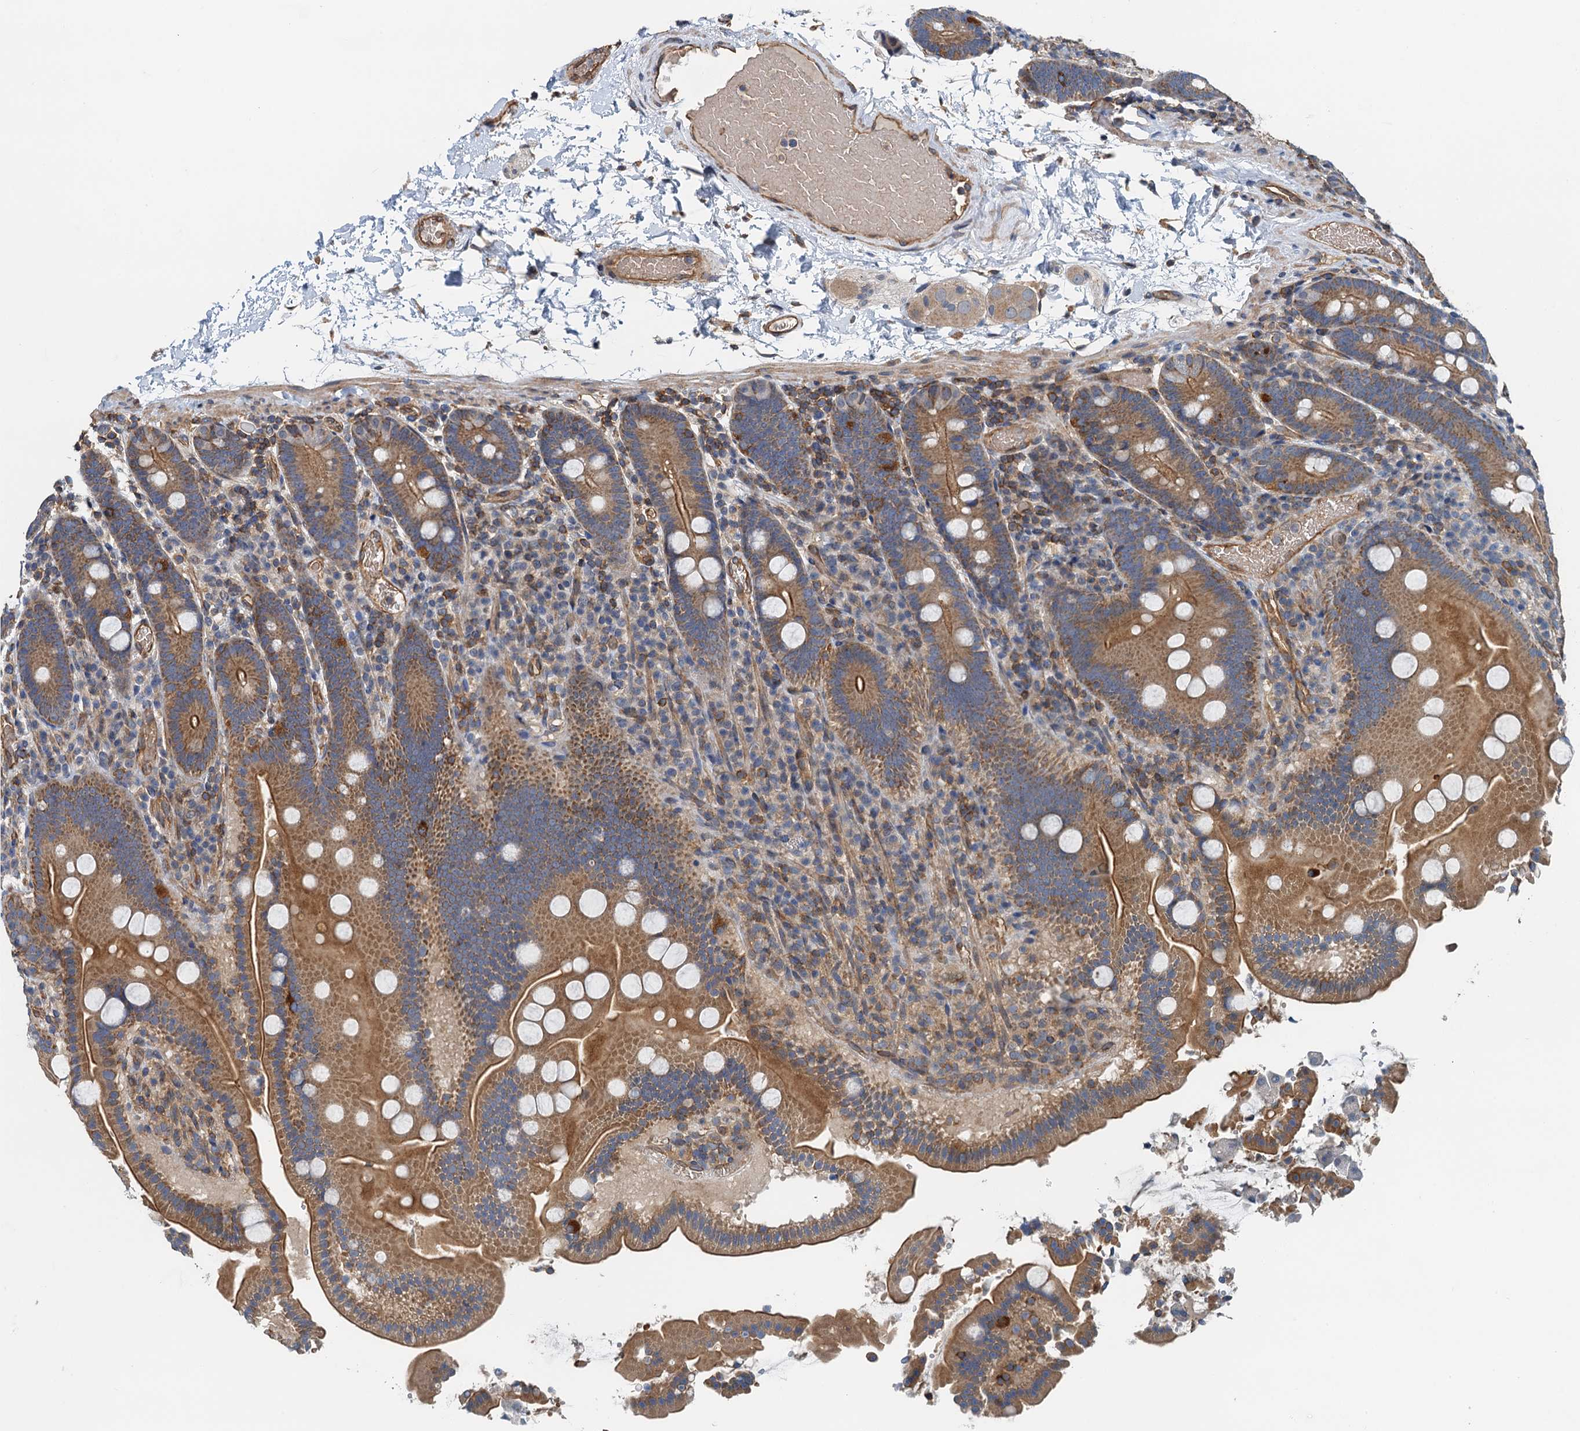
{"staining": {"intensity": "strong", "quantity": ">75%", "location": "cytoplasmic/membranous"}, "tissue": "duodenum", "cell_type": "Glandular cells", "image_type": "normal", "snomed": [{"axis": "morphology", "description": "Normal tissue, NOS"}, {"axis": "topography", "description": "Duodenum"}], "caption": "Immunohistochemistry (IHC) (DAB (3,3'-diaminobenzidine)) staining of benign human duodenum exhibits strong cytoplasmic/membranous protein positivity in about >75% of glandular cells. The protein of interest is stained brown, and the nuclei are stained in blue (DAB IHC with brightfield microscopy, high magnification).", "gene": "ROGDI", "patient": {"sex": "male", "age": 55}}